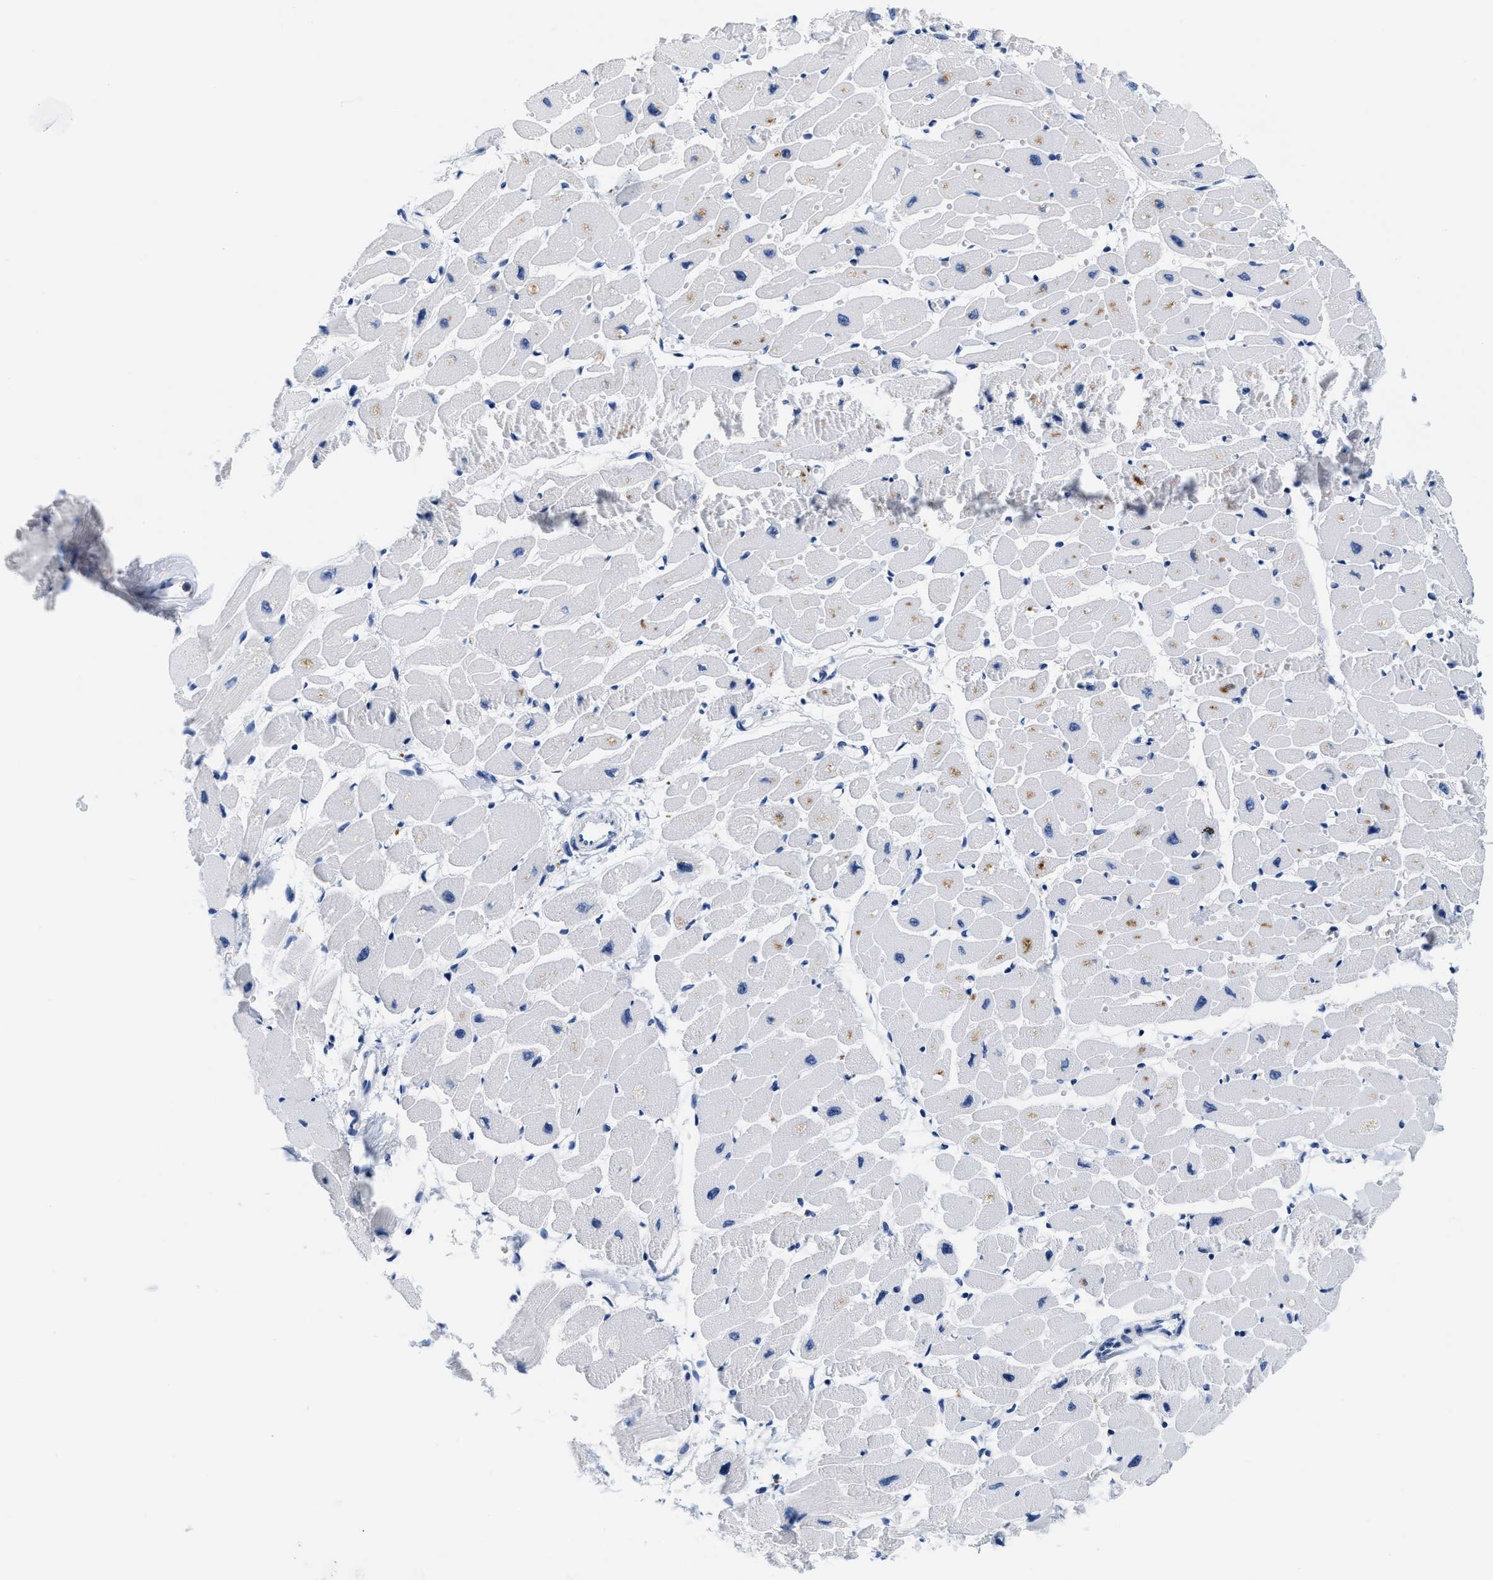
{"staining": {"intensity": "weak", "quantity": "<25%", "location": "cytoplasmic/membranous"}, "tissue": "heart muscle", "cell_type": "Cardiomyocytes", "image_type": "normal", "snomed": [{"axis": "morphology", "description": "Normal tissue, NOS"}, {"axis": "topography", "description": "Heart"}], "caption": "High power microscopy histopathology image of an IHC photomicrograph of unremarkable heart muscle, revealing no significant expression in cardiomyocytes. (Brightfield microscopy of DAB (3,3'-diaminobenzidine) immunohistochemistry at high magnification).", "gene": "TTC3", "patient": {"sex": "female", "age": 54}}